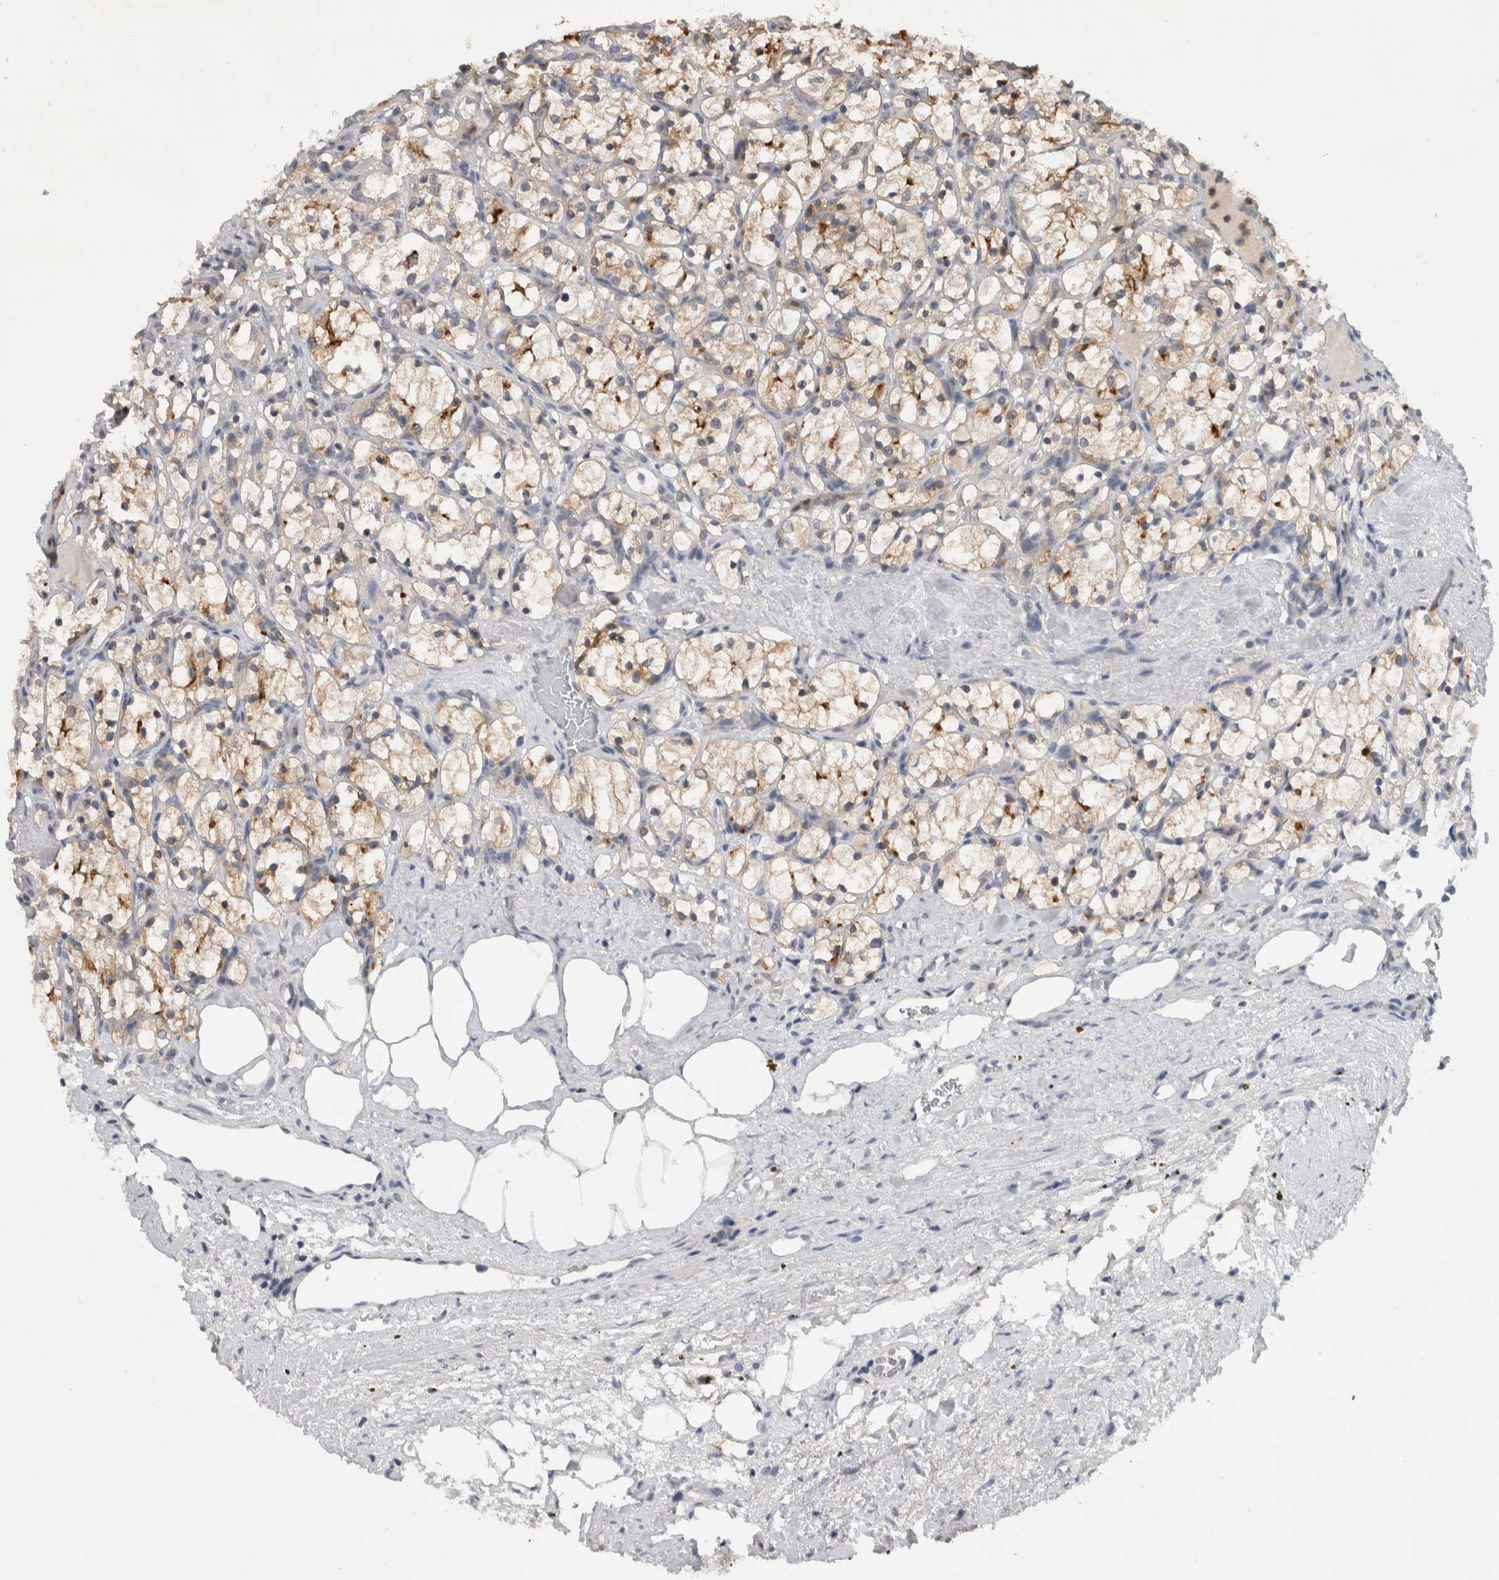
{"staining": {"intensity": "weak", "quantity": ">75%", "location": "cytoplasmic/membranous"}, "tissue": "renal cancer", "cell_type": "Tumor cells", "image_type": "cancer", "snomed": [{"axis": "morphology", "description": "Adenocarcinoma, NOS"}, {"axis": "topography", "description": "Kidney"}], "caption": "An image of renal cancer stained for a protein displays weak cytoplasmic/membranous brown staining in tumor cells.", "gene": "PDCD2", "patient": {"sex": "female", "age": 69}}